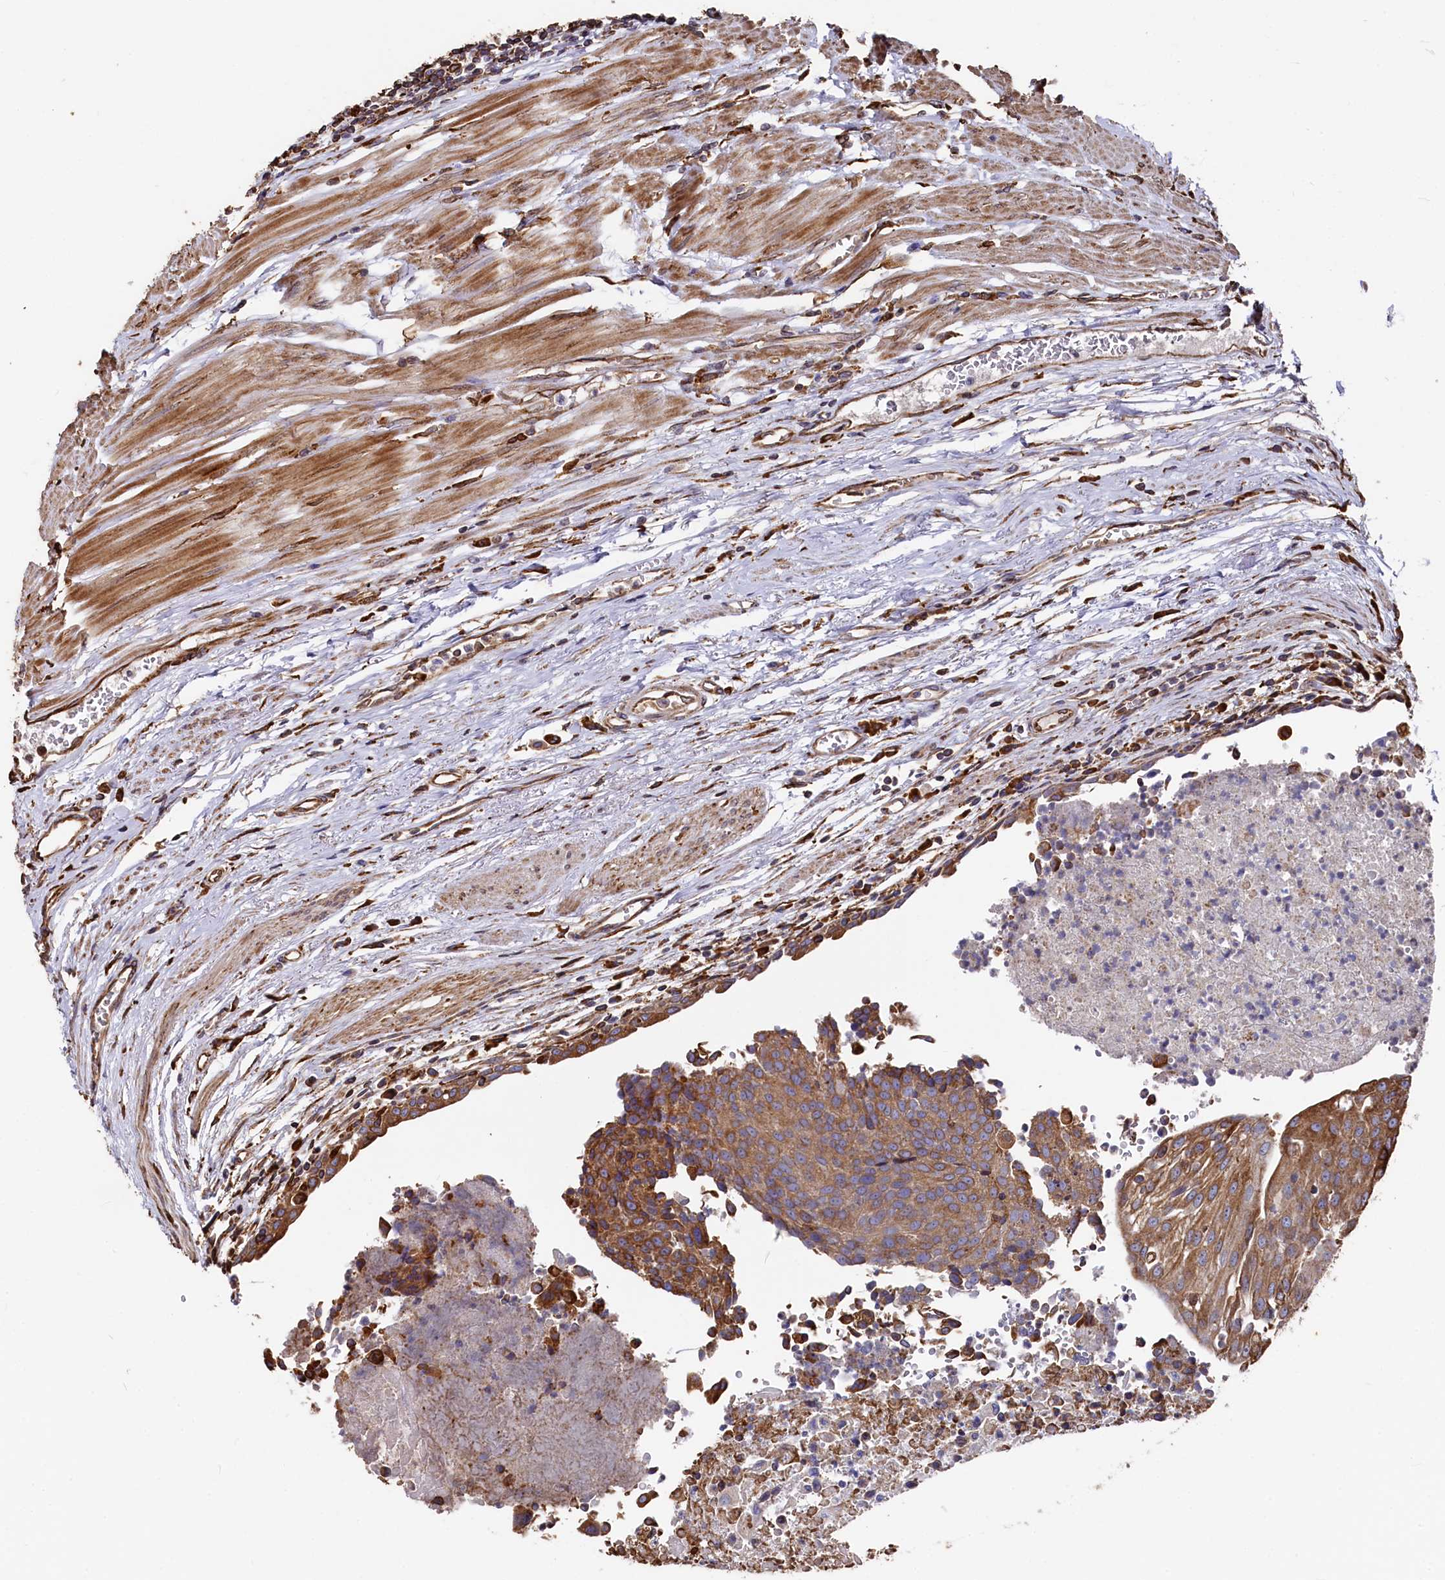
{"staining": {"intensity": "strong", "quantity": ">75%", "location": "cytoplasmic/membranous"}, "tissue": "urothelial cancer", "cell_type": "Tumor cells", "image_type": "cancer", "snomed": [{"axis": "morphology", "description": "Urothelial carcinoma, High grade"}, {"axis": "topography", "description": "Urinary bladder"}], "caption": "Approximately >75% of tumor cells in urothelial cancer show strong cytoplasmic/membranous protein expression as visualized by brown immunohistochemical staining.", "gene": "NEURL1B", "patient": {"sex": "female", "age": 85}}